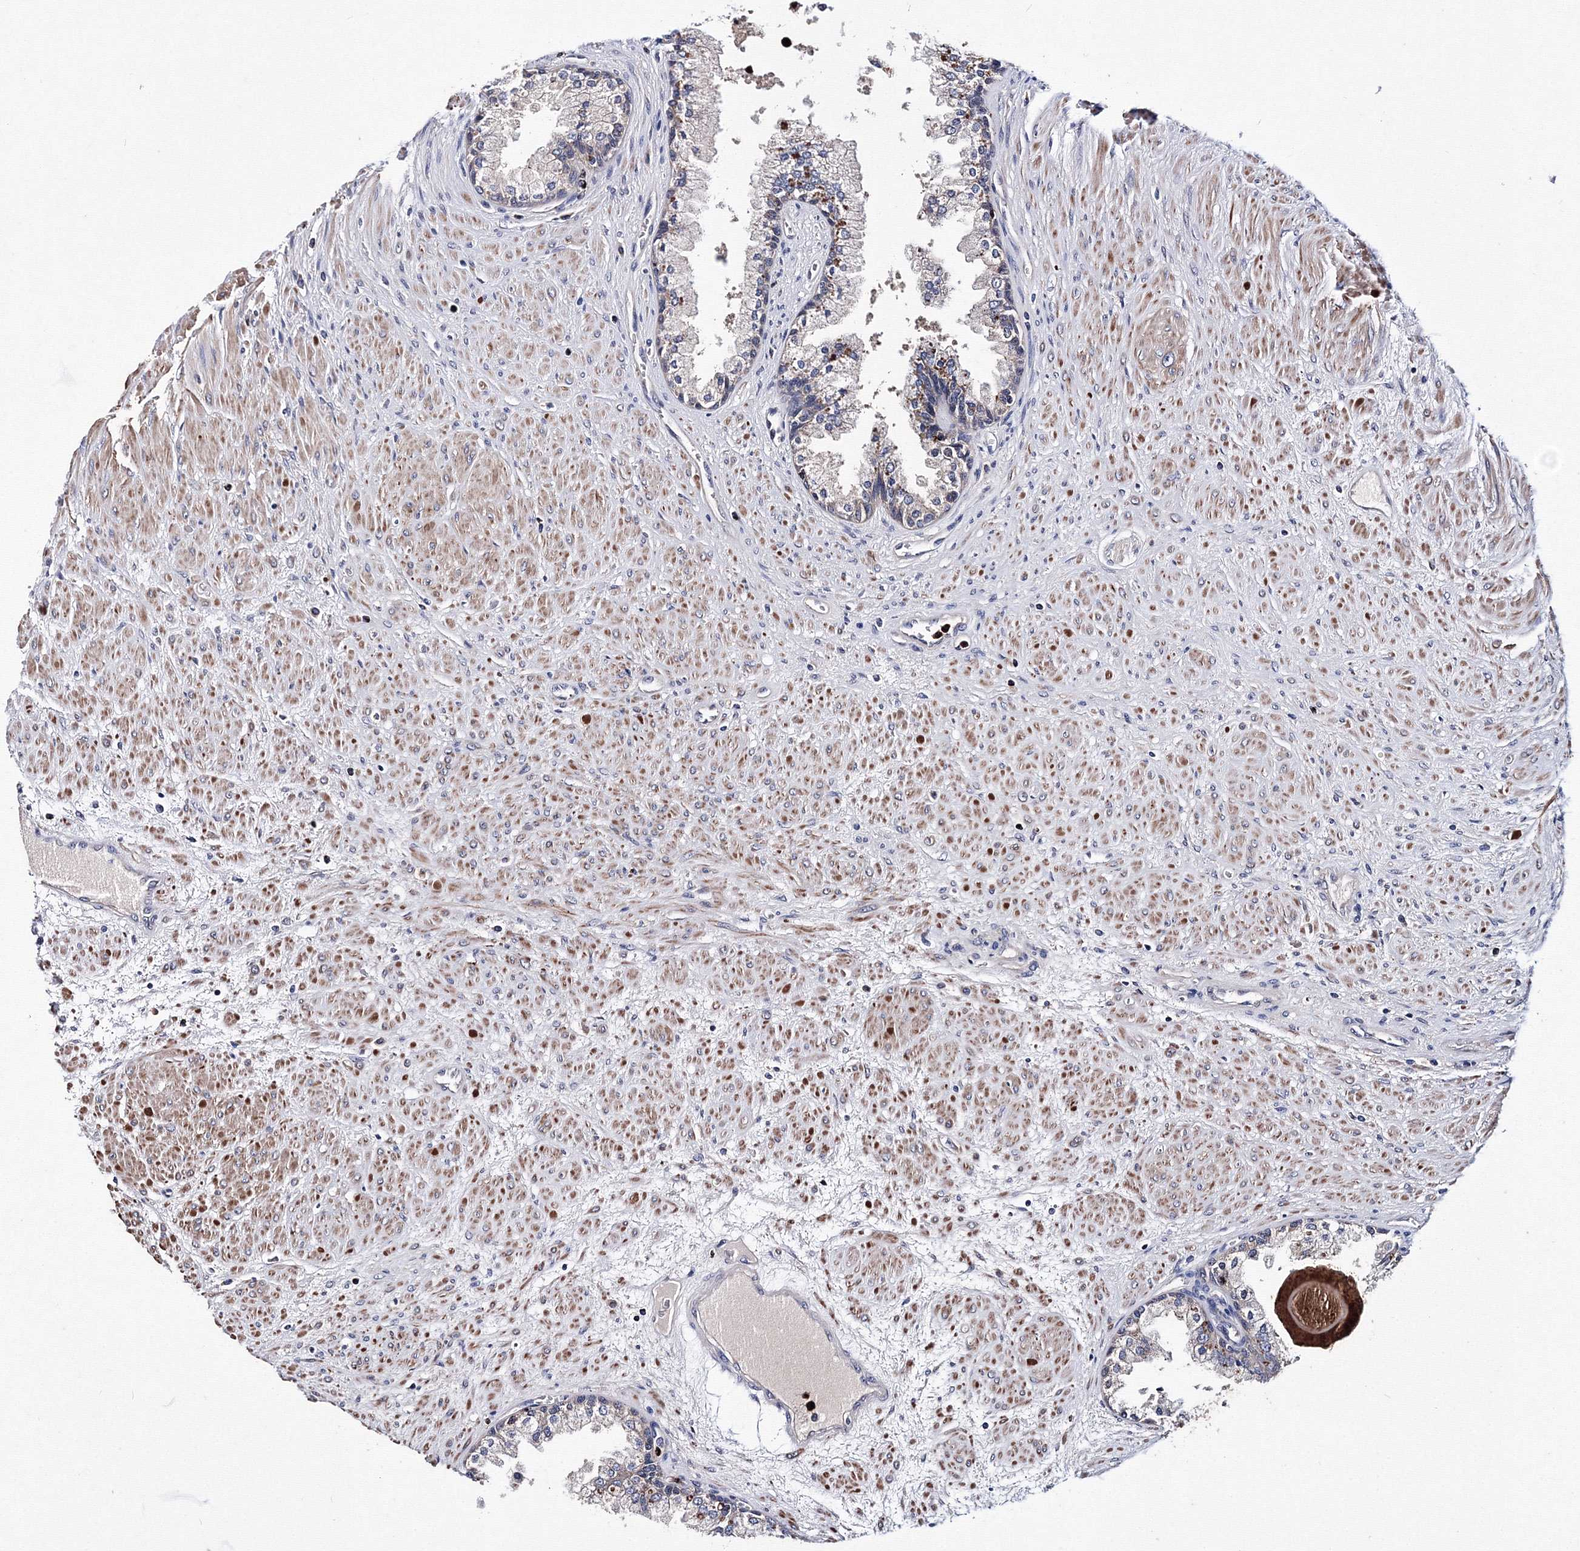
{"staining": {"intensity": "moderate", "quantity": "<25%", "location": "cytoplasmic/membranous"}, "tissue": "prostate cancer", "cell_type": "Tumor cells", "image_type": "cancer", "snomed": [{"axis": "morphology", "description": "Normal tissue, NOS"}, {"axis": "morphology", "description": "Adenocarcinoma, Low grade"}, {"axis": "topography", "description": "Prostate"}, {"axis": "topography", "description": "Peripheral nerve tissue"}], "caption": "A low amount of moderate cytoplasmic/membranous positivity is appreciated in approximately <25% of tumor cells in prostate cancer (adenocarcinoma (low-grade)) tissue.", "gene": "PHYKPL", "patient": {"sex": "male", "age": 71}}